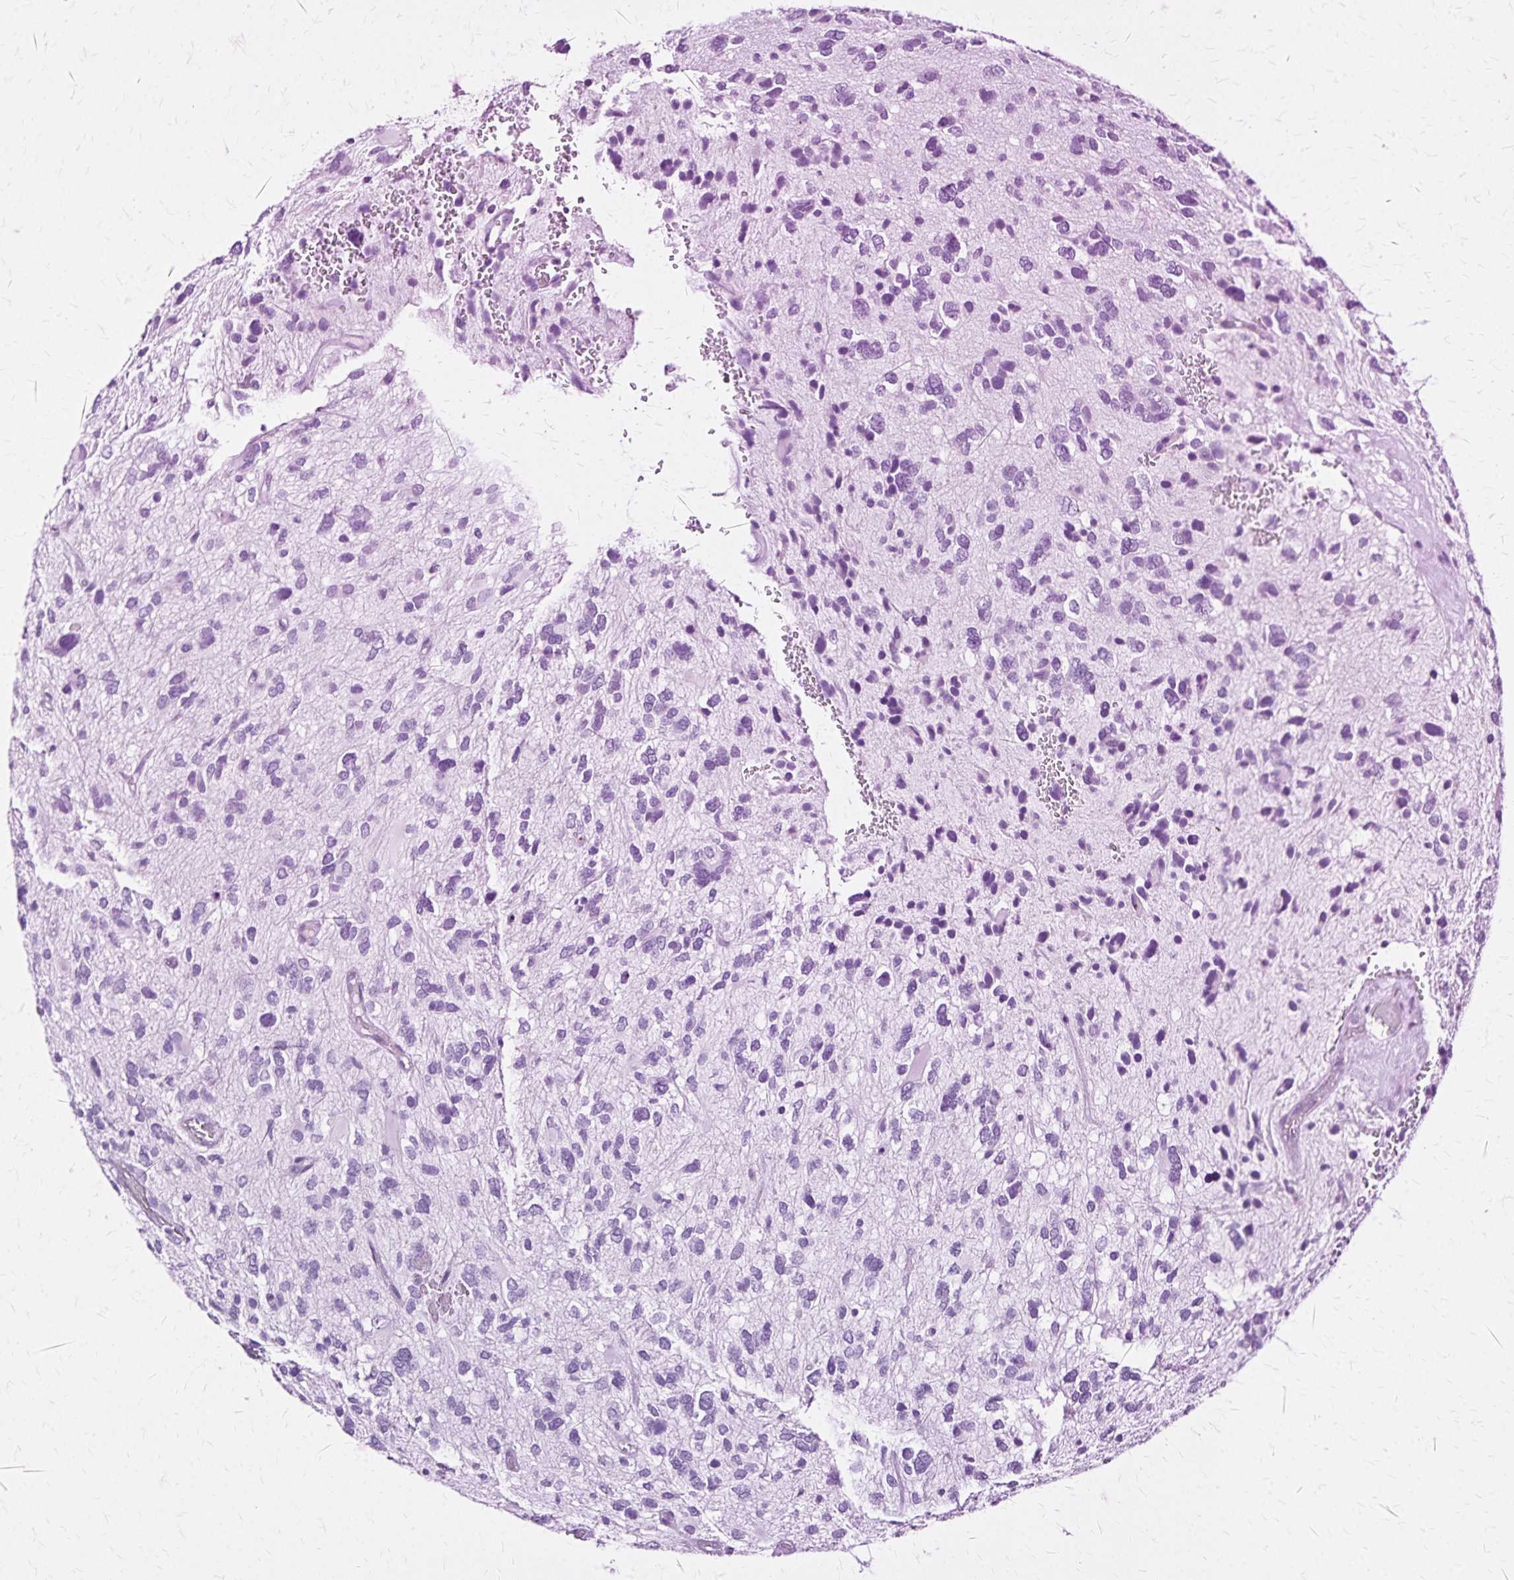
{"staining": {"intensity": "negative", "quantity": "none", "location": "none"}, "tissue": "glioma", "cell_type": "Tumor cells", "image_type": "cancer", "snomed": [{"axis": "morphology", "description": "Glioma, malignant, High grade"}, {"axis": "topography", "description": "Brain"}], "caption": "The IHC photomicrograph has no significant positivity in tumor cells of glioma tissue.", "gene": "KRT2", "patient": {"sex": "female", "age": 11}}